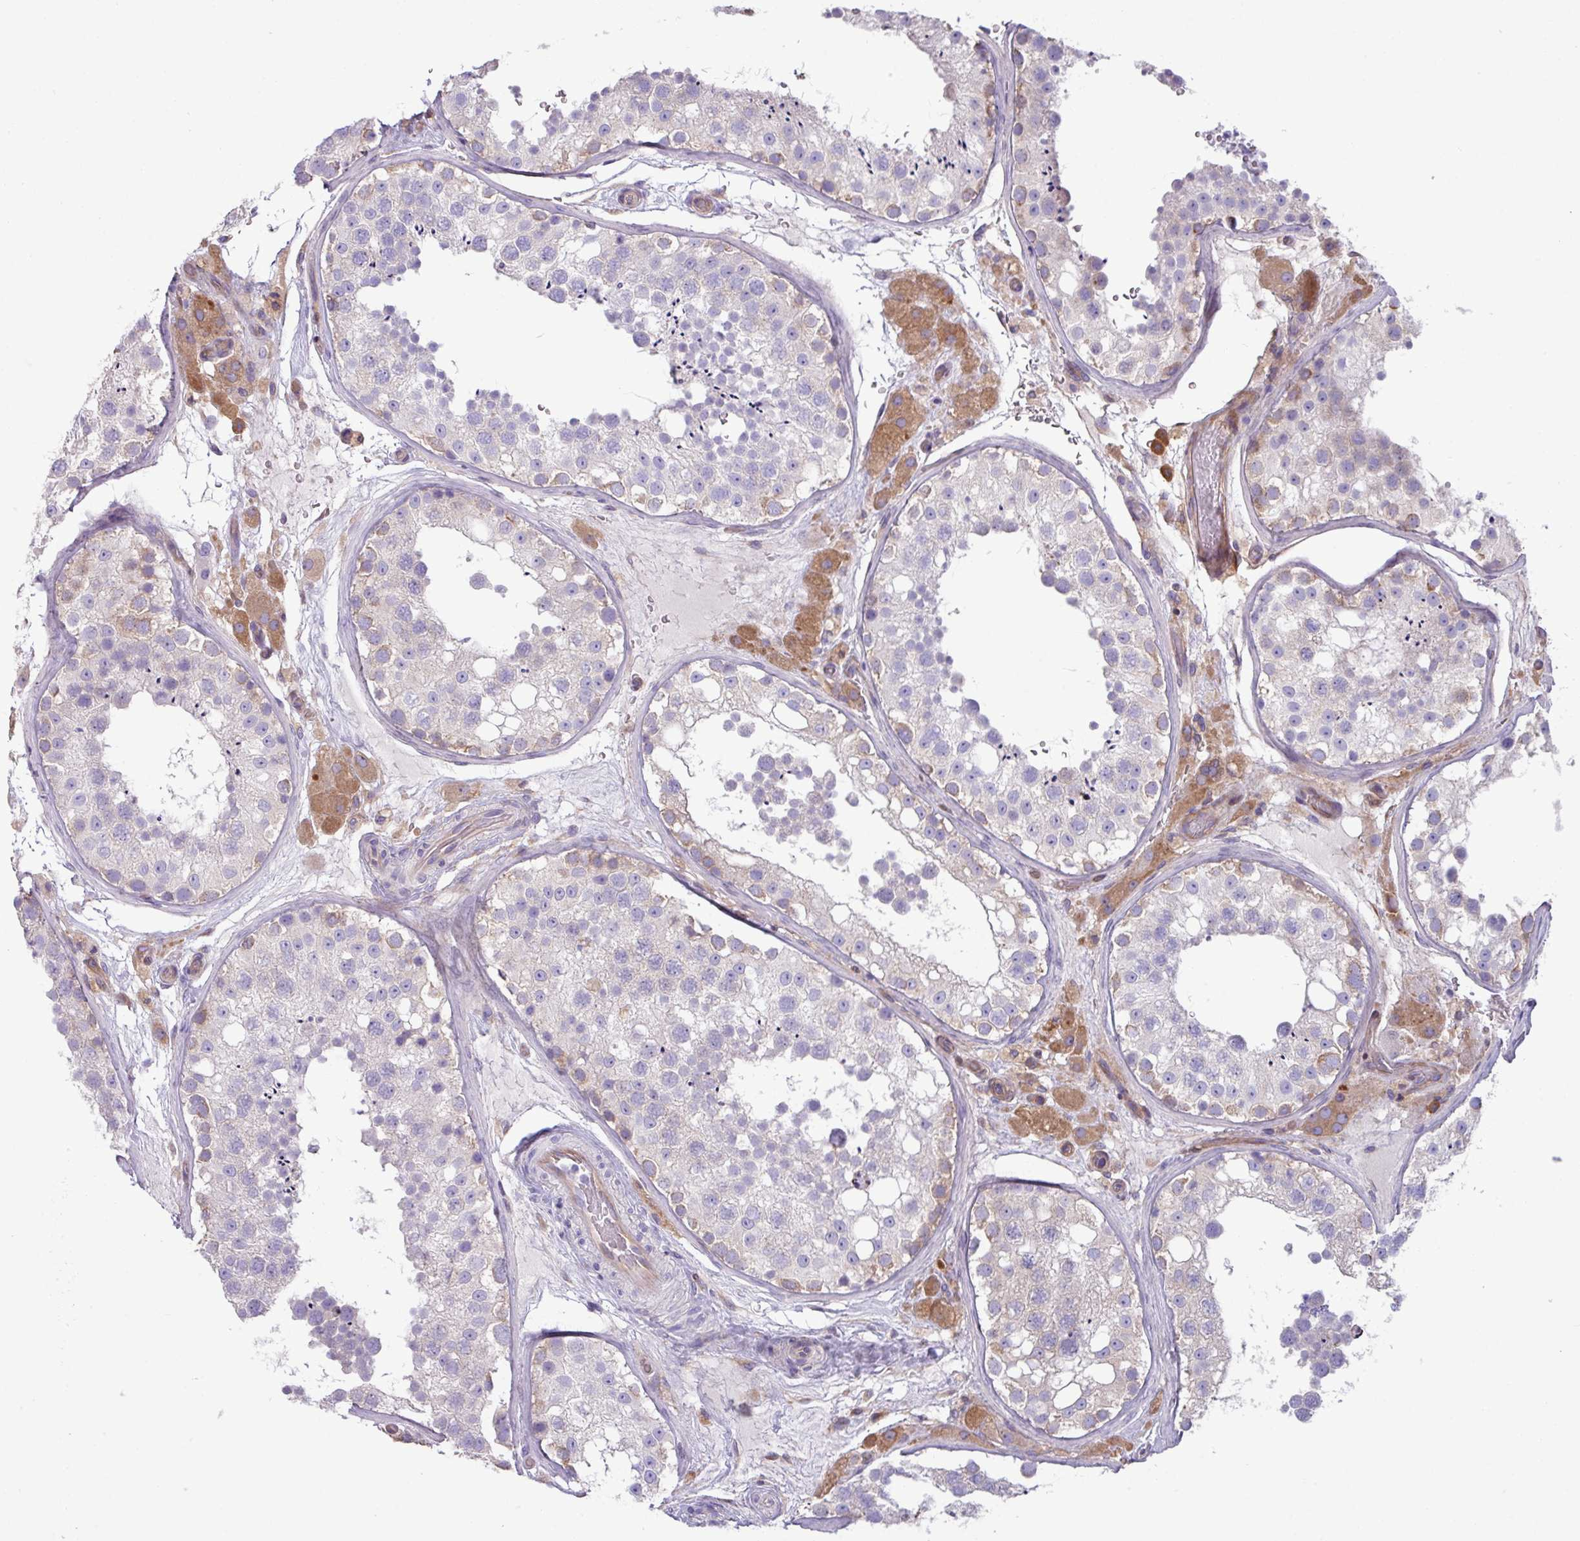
{"staining": {"intensity": "weak", "quantity": "<25%", "location": "cytoplasmic/membranous"}, "tissue": "testis", "cell_type": "Cells in seminiferous ducts", "image_type": "normal", "snomed": [{"axis": "morphology", "description": "Normal tissue, NOS"}, {"axis": "topography", "description": "Testis"}], "caption": "Immunohistochemistry (IHC) of benign human testis exhibits no positivity in cells in seminiferous ducts.", "gene": "KIRREL3", "patient": {"sex": "male", "age": 26}}